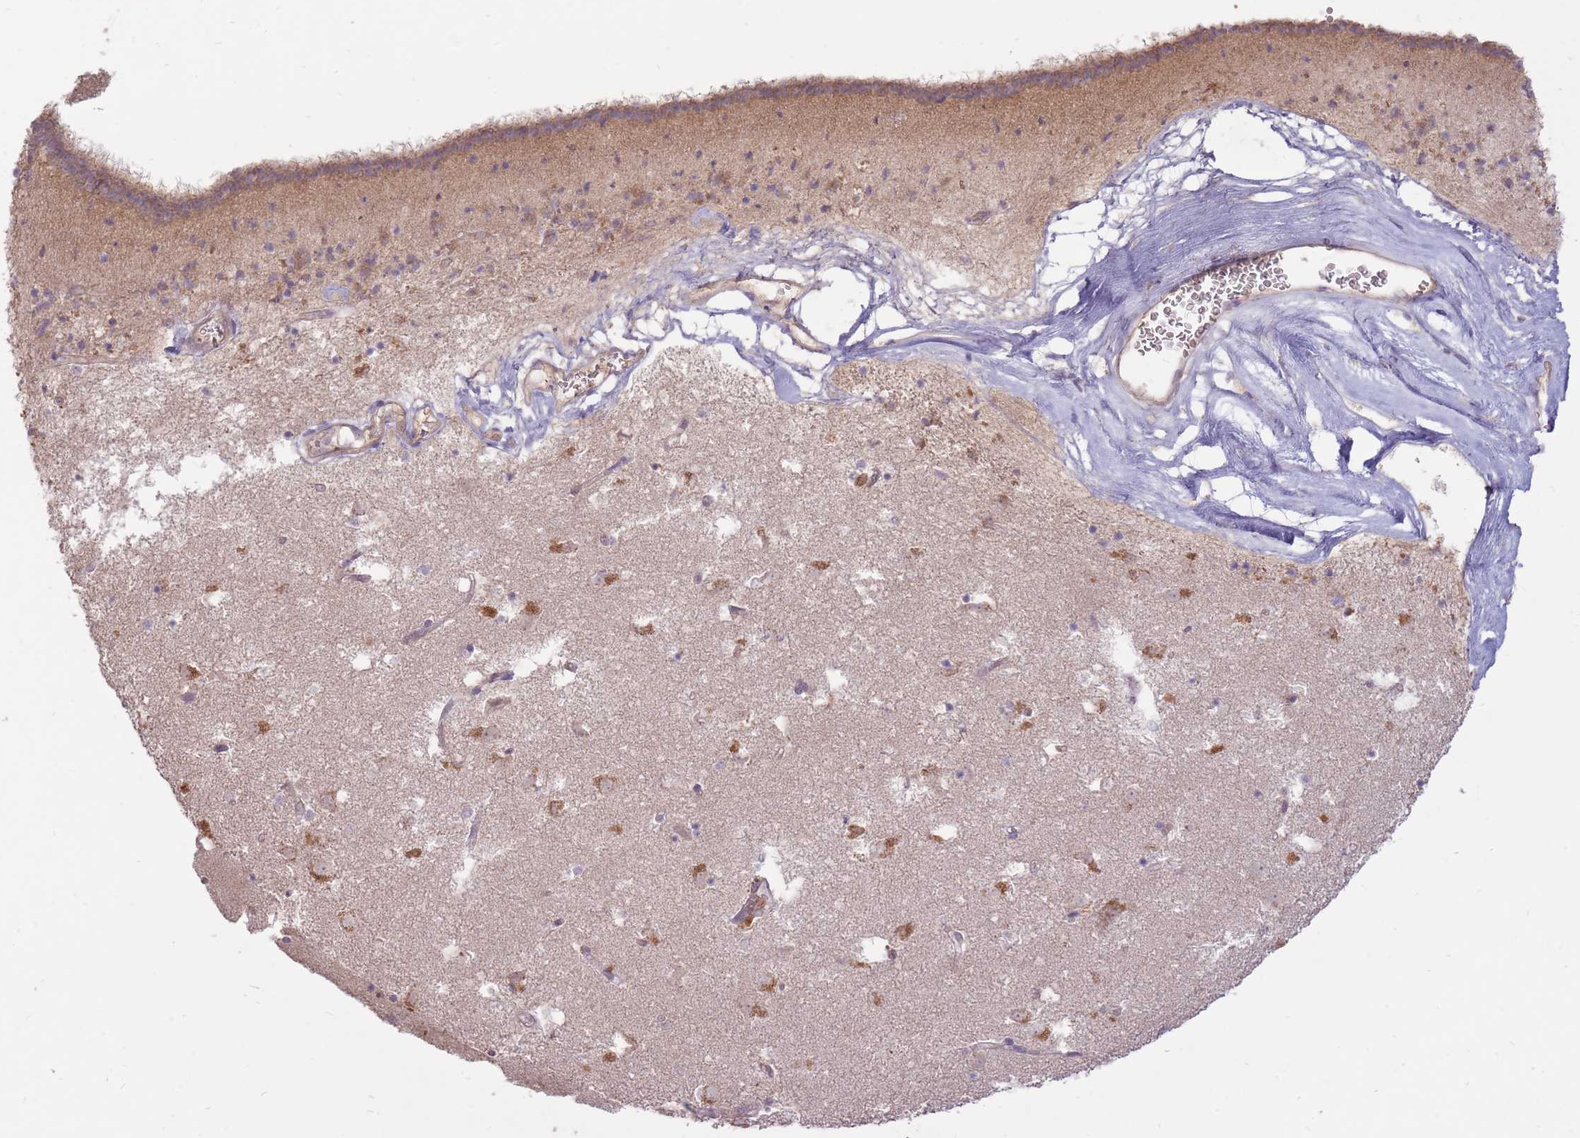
{"staining": {"intensity": "weak", "quantity": "25%-75%", "location": "cytoplasmic/membranous"}, "tissue": "caudate", "cell_type": "Glial cells", "image_type": "normal", "snomed": [{"axis": "morphology", "description": "Normal tissue, NOS"}, {"axis": "topography", "description": "Lateral ventricle wall"}], "caption": "Glial cells display low levels of weak cytoplasmic/membranous positivity in about 25%-75% of cells in unremarkable human caudate. (DAB (3,3'-diaminobenzidine) IHC, brown staining for protein, blue staining for nuclei).", "gene": "LRATD2", "patient": {"sex": "male", "age": 58}}